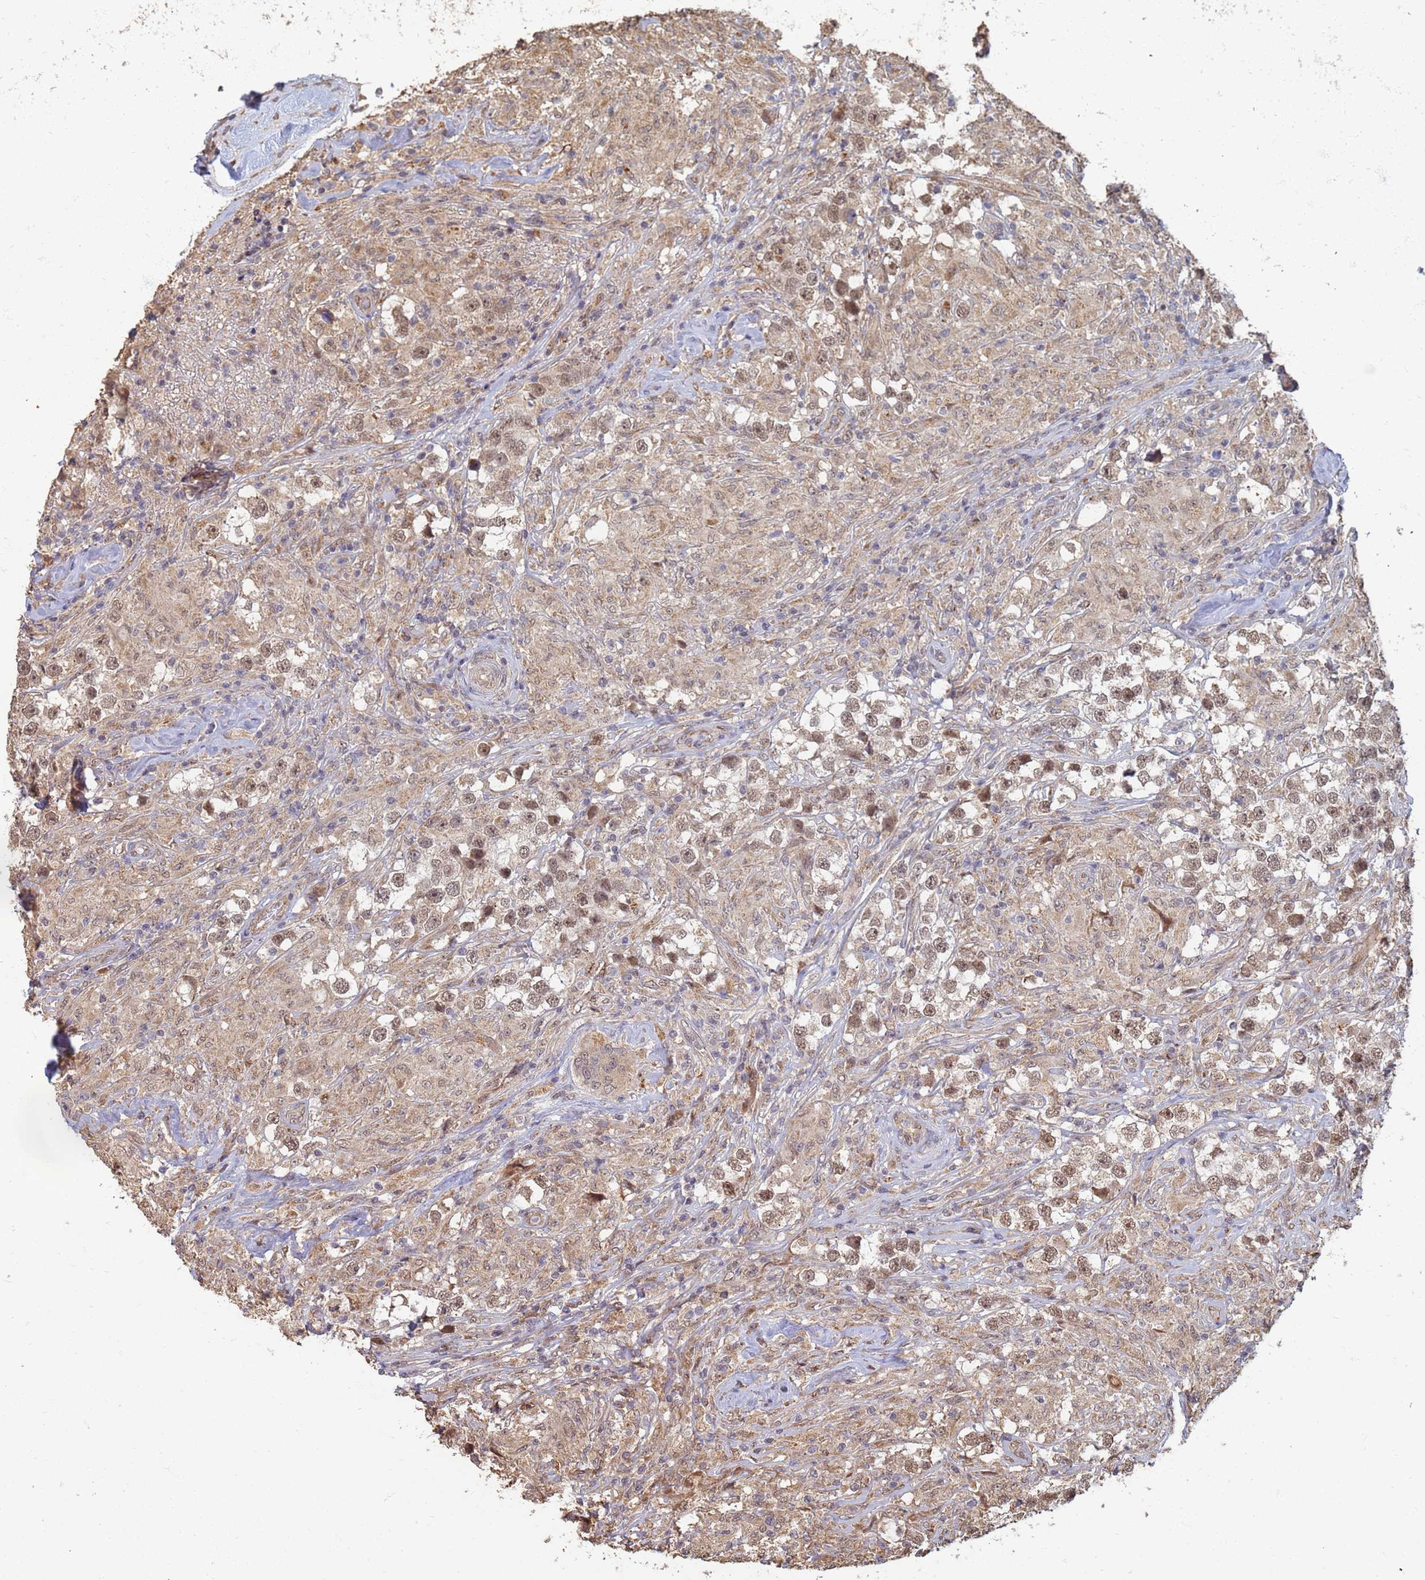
{"staining": {"intensity": "moderate", "quantity": ">75%", "location": "nuclear"}, "tissue": "testis cancer", "cell_type": "Tumor cells", "image_type": "cancer", "snomed": [{"axis": "morphology", "description": "Seminoma, NOS"}, {"axis": "topography", "description": "Testis"}], "caption": "High-power microscopy captured an immunohistochemistry (IHC) photomicrograph of testis cancer, revealing moderate nuclear expression in approximately >75% of tumor cells.", "gene": "ITGB4", "patient": {"sex": "male", "age": 46}}